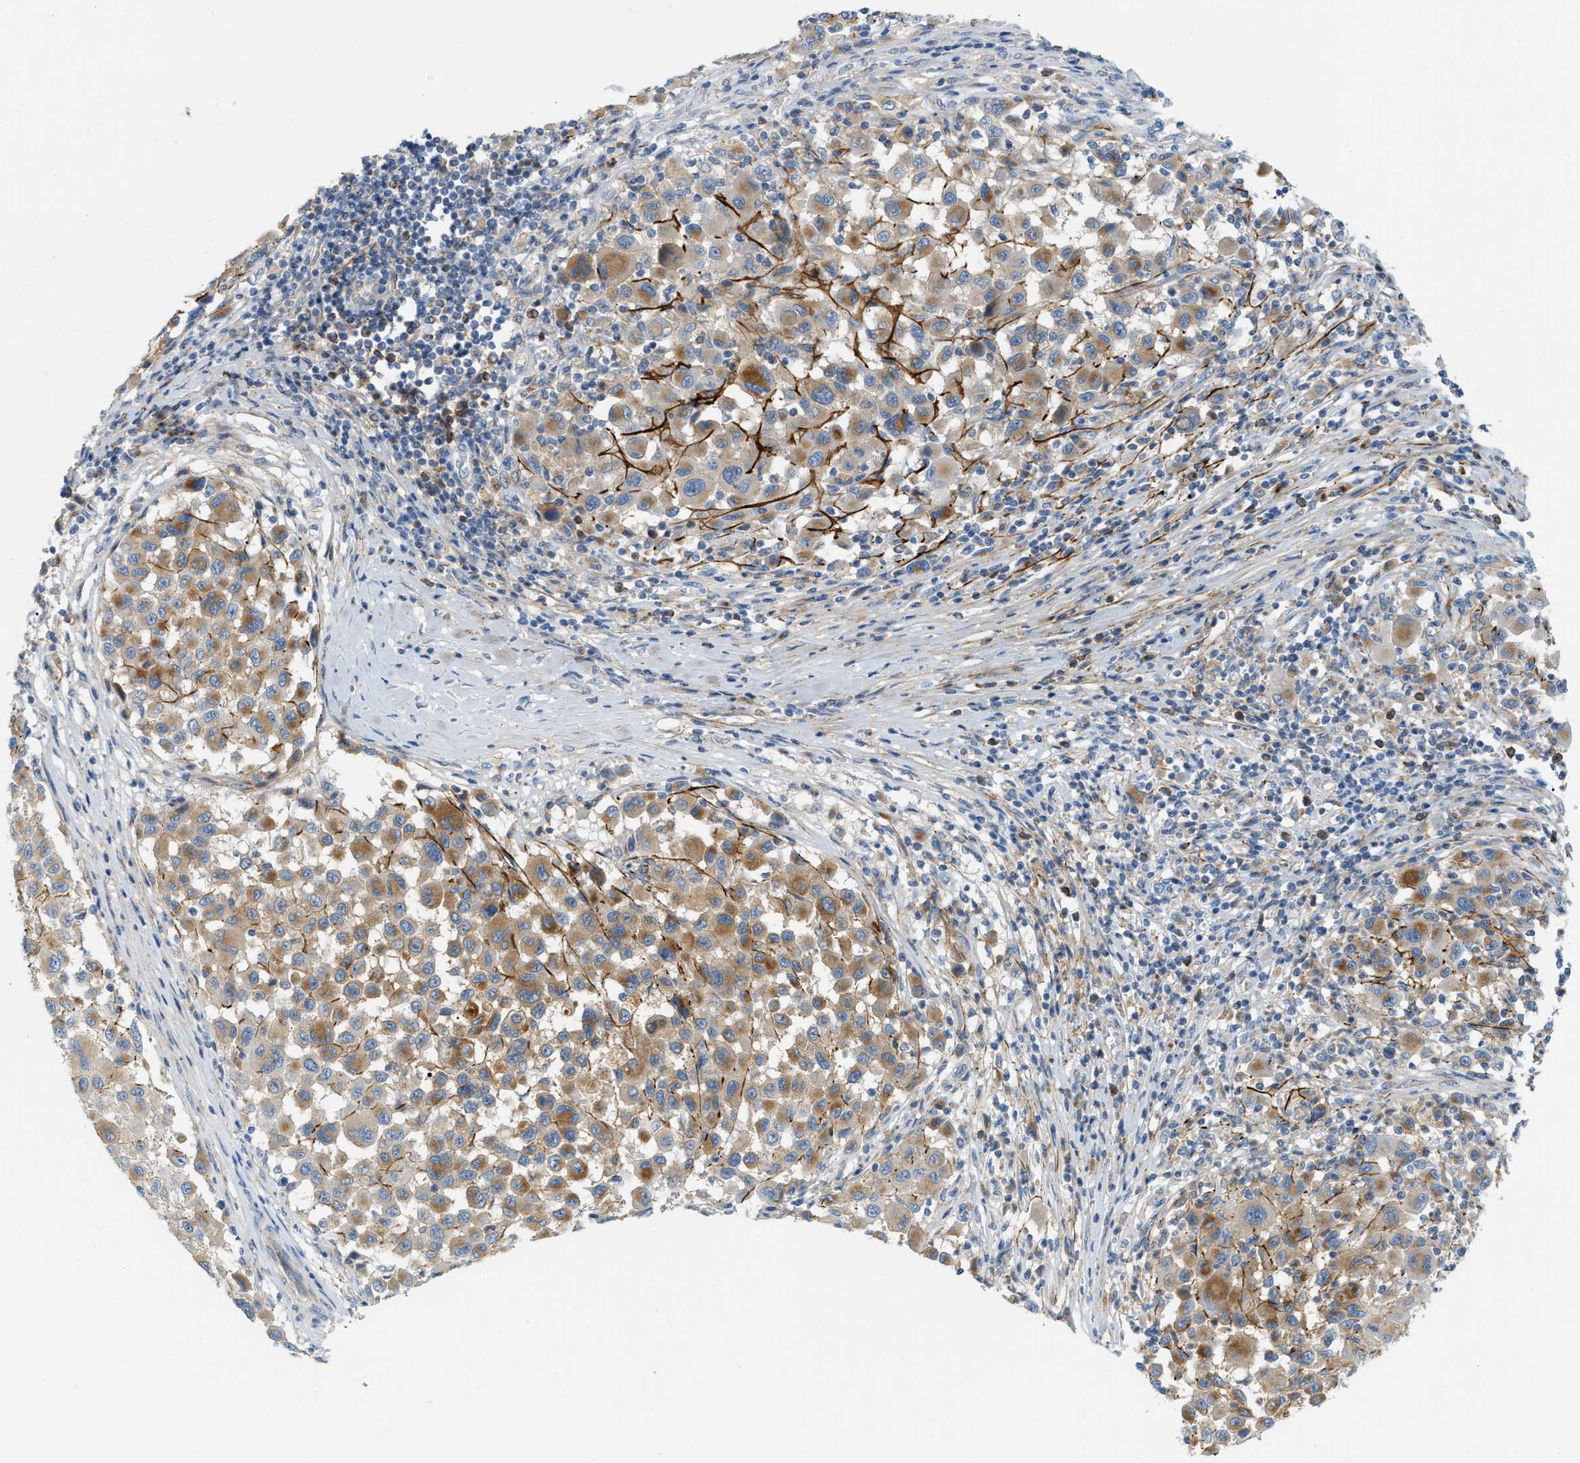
{"staining": {"intensity": "moderate", "quantity": ">75%", "location": "cytoplasmic/membranous"}, "tissue": "melanoma", "cell_type": "Tumor cells", "image_type": "cancer", "snomed": [{"axis": "morphology", "description": "Malignant melanoma, Metastatic site"}, {"axis": "topography", "description": "Lymph node"}], "caption": "A medium amount of moderate cytoplasmic/membranous expression is seen in approximately >75% of tumor cells in malignant melanoma (metastatic site) tissue. Using DAB (brown) and hematoxylin (blue) stains, captured at high magnification using brightfield microscopy.", "gene": "LMBRD1", "patient": {"sex": "male", "age": 61}}